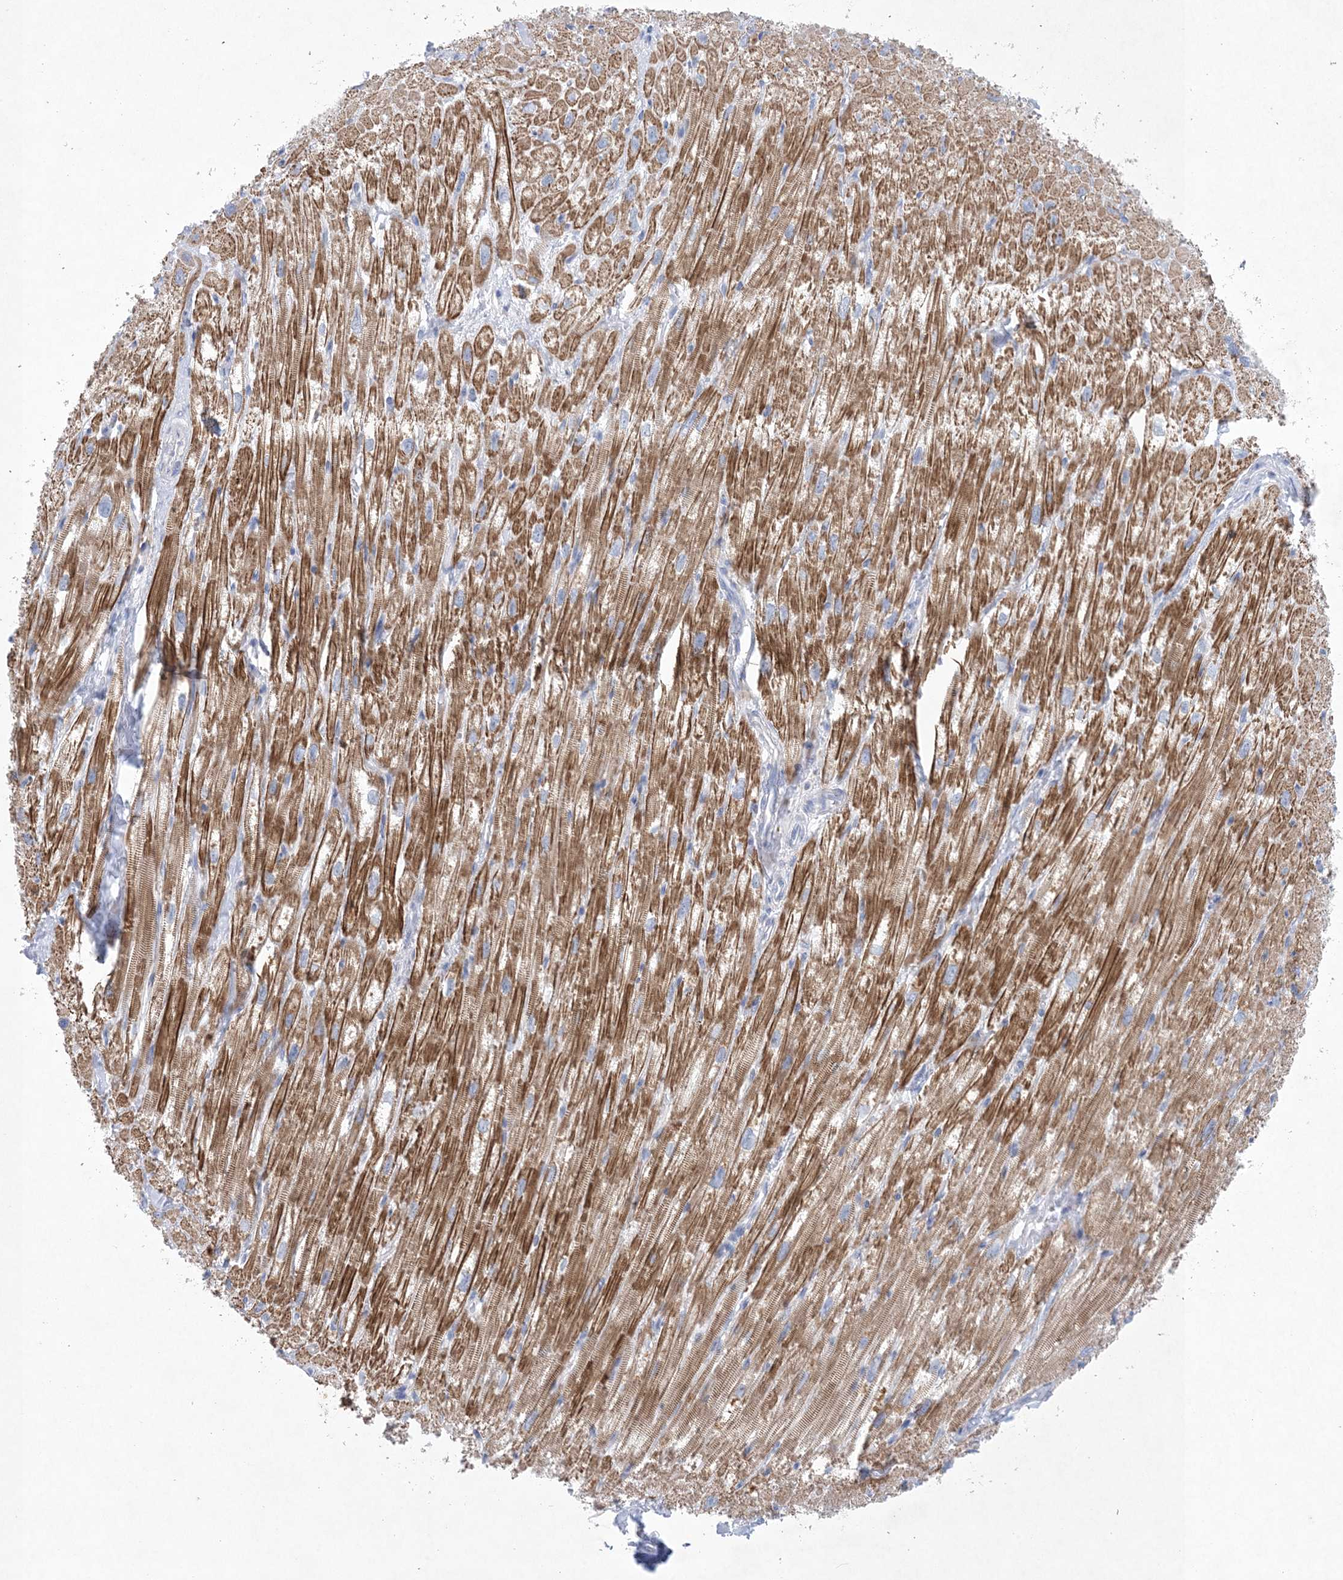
{"staining": {"intensity": "moderate", "quantity": ">75%", "location": "cytoplasmic/membranous"}, "tissue": "heart muscle", "cell_type": "Cardiomyocytes", "image_type": "normal", "snomed": [{"axis": "morphology", "description": "Normal tissue, NOS"}, {"axis": "topography", "description": "Heart"}], "caption": "Moderate cytoplasmic/membranous positivity is appreciated in approximately >75% of cardiomyocytes in benign heart muscle.", "gene": "GABRG1", "patient": {"sex": "male", "age": 50}}